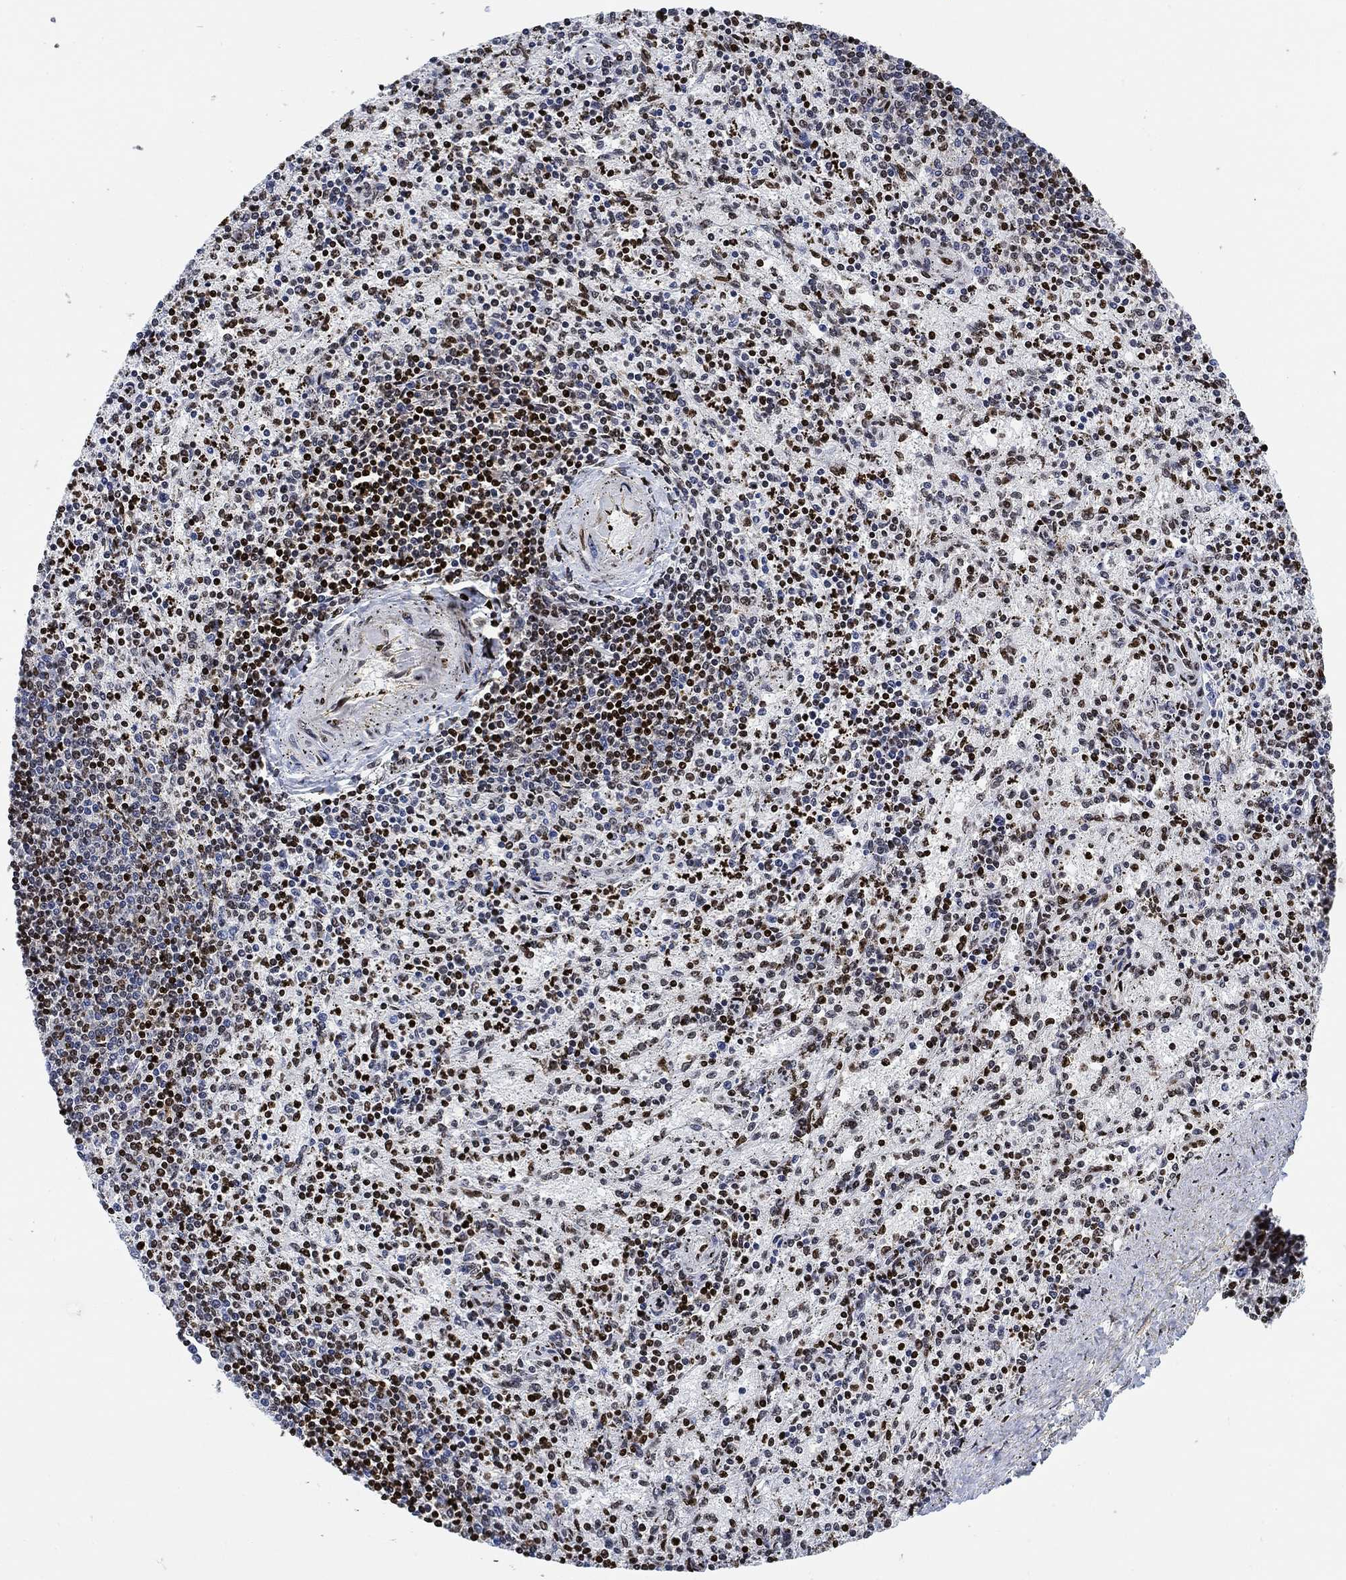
{"staining": {"intensity": "strong", "quantity": "25%-75%", "location": "nuclear"}, "tissue": "spleen", "cell_type": "Cells in red pulp", "image_type": "normal", "snomed": [{"axis": "morphology", "description": "Normal tissue, NOS"}, {"axis": "topography", "description": "Spleen"}], "caption": "Immunohistochemistry staining of benign spleen, which shows high levels of strong nuclear expression in approximately 25%-75% of cells in red pulp indicating strong nuclear protein positivity. The staining was performed using DAB (3,3'-diaminobenzidine) (brown) for protein detection and nuclei were counterstained in hematoxylin (blue).", "gene": "H1", "patient": {"sex": "female", "age": 37}}